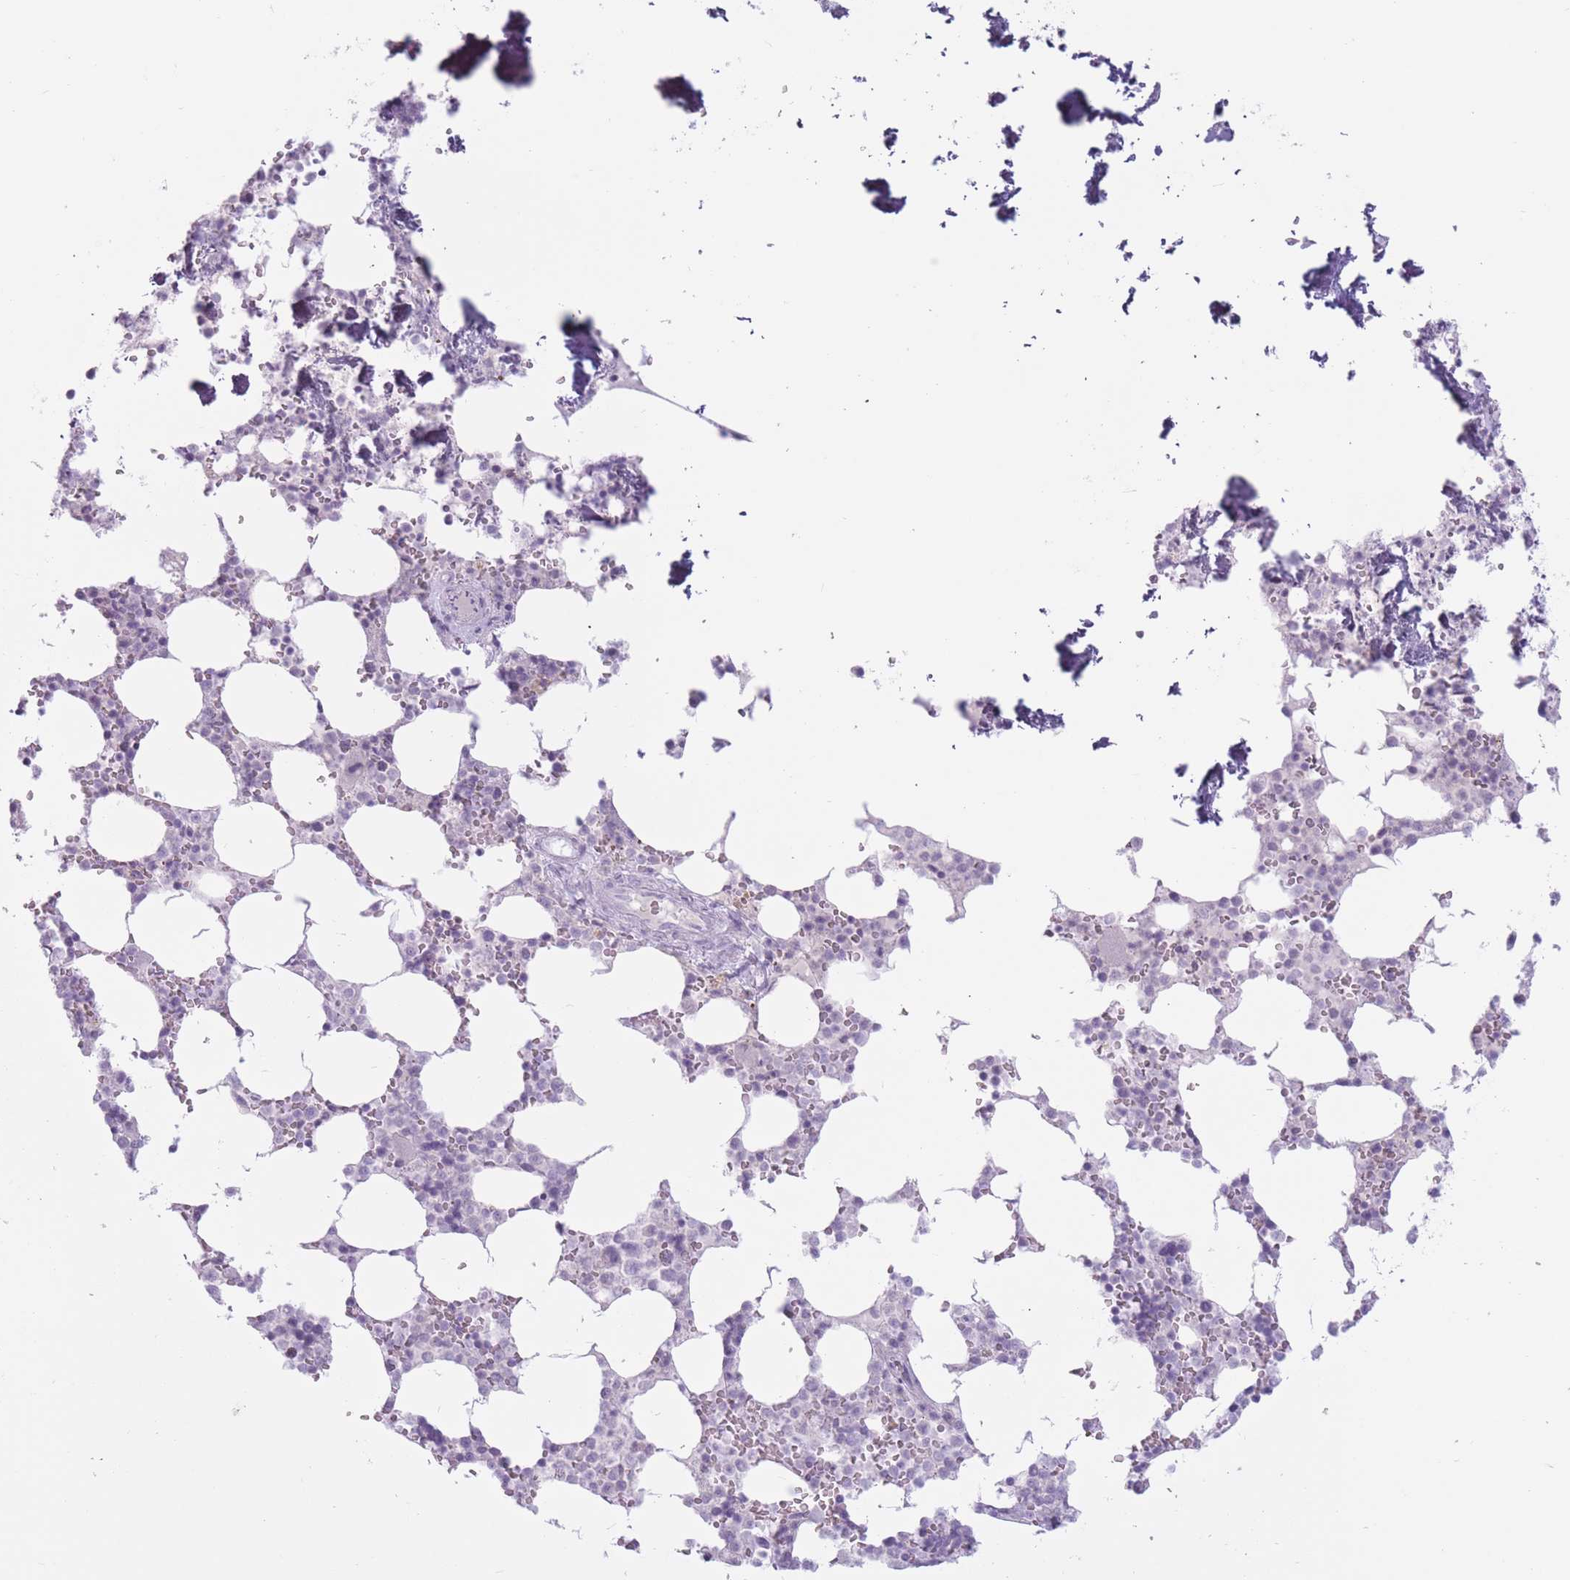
{"staining": {"intensity": "negative", "quantity": "none", "location": "none"}, "tissue": "bone marrow", "cell_type": "Hematopoietic cells", "image_type": "normal", "snomed": [{"axis": "morphology", "description": "Normal tissue, NOS"}, {"axis": "topography", "description": "Bone marrow"}], "caption": "The image displays no staining of hematopoietic cells in normal bone marrow. (Immunohistochemistry (ihc), brightfield microscopy, high magnification).", "gene": "PNMA3", "patient": {"sex": "male", "age": 64}}